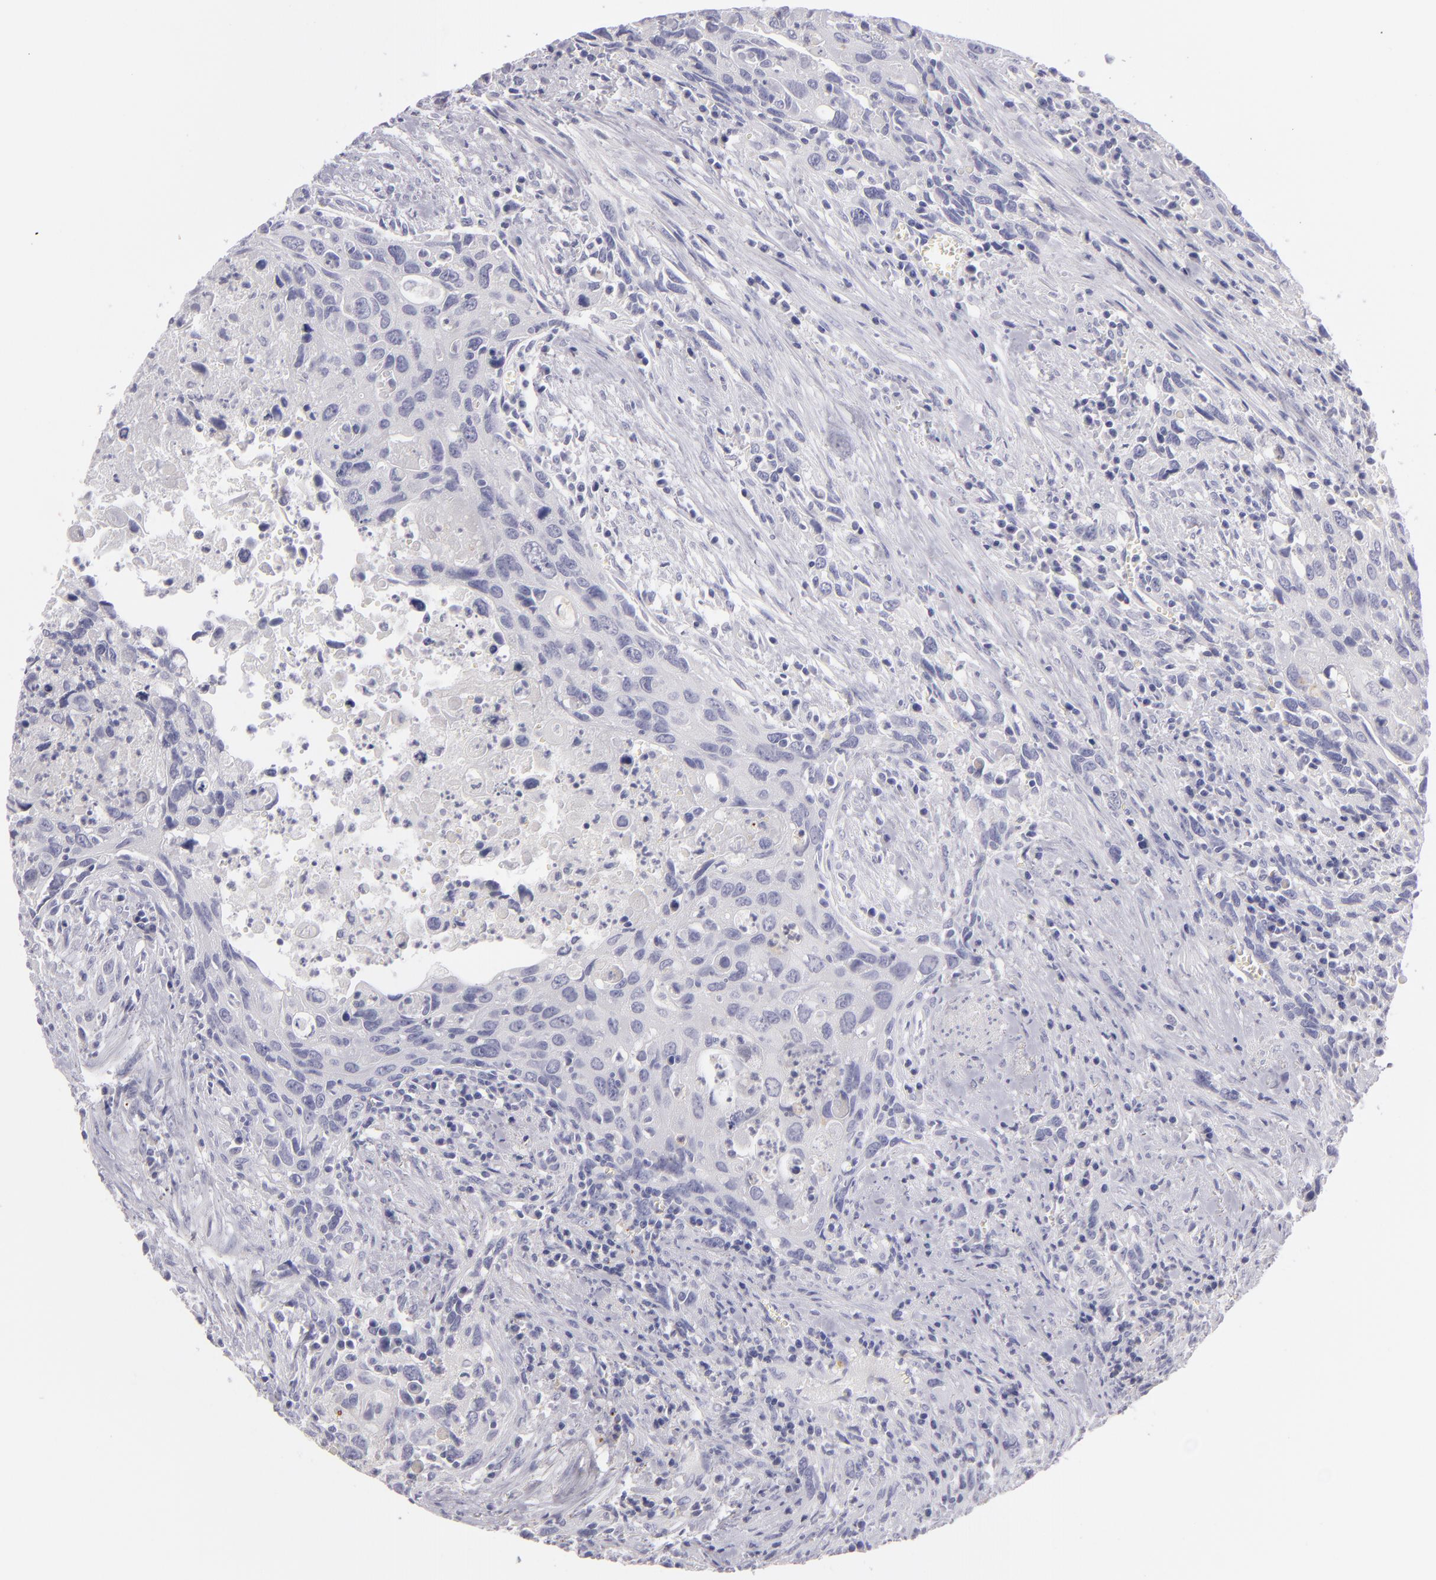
{"staining": {"intensity": "negative", "quantity": "none", "location": "none"}, "tissue": "urothelial cancer", "cell_type": "Tumor cells", "image_type": "cancer", "snomed": [{"axis": "morphology", "description": "Urothelial carcinoma, High grade"}, {"axis": "topography", "description": "Urinary bladder"}], "caption": "Tumor cells show no significant staining in high-grade urothelial carcinoma.", "gene": "TNNC1", "patient": {"sex": "male", "age": 71}}